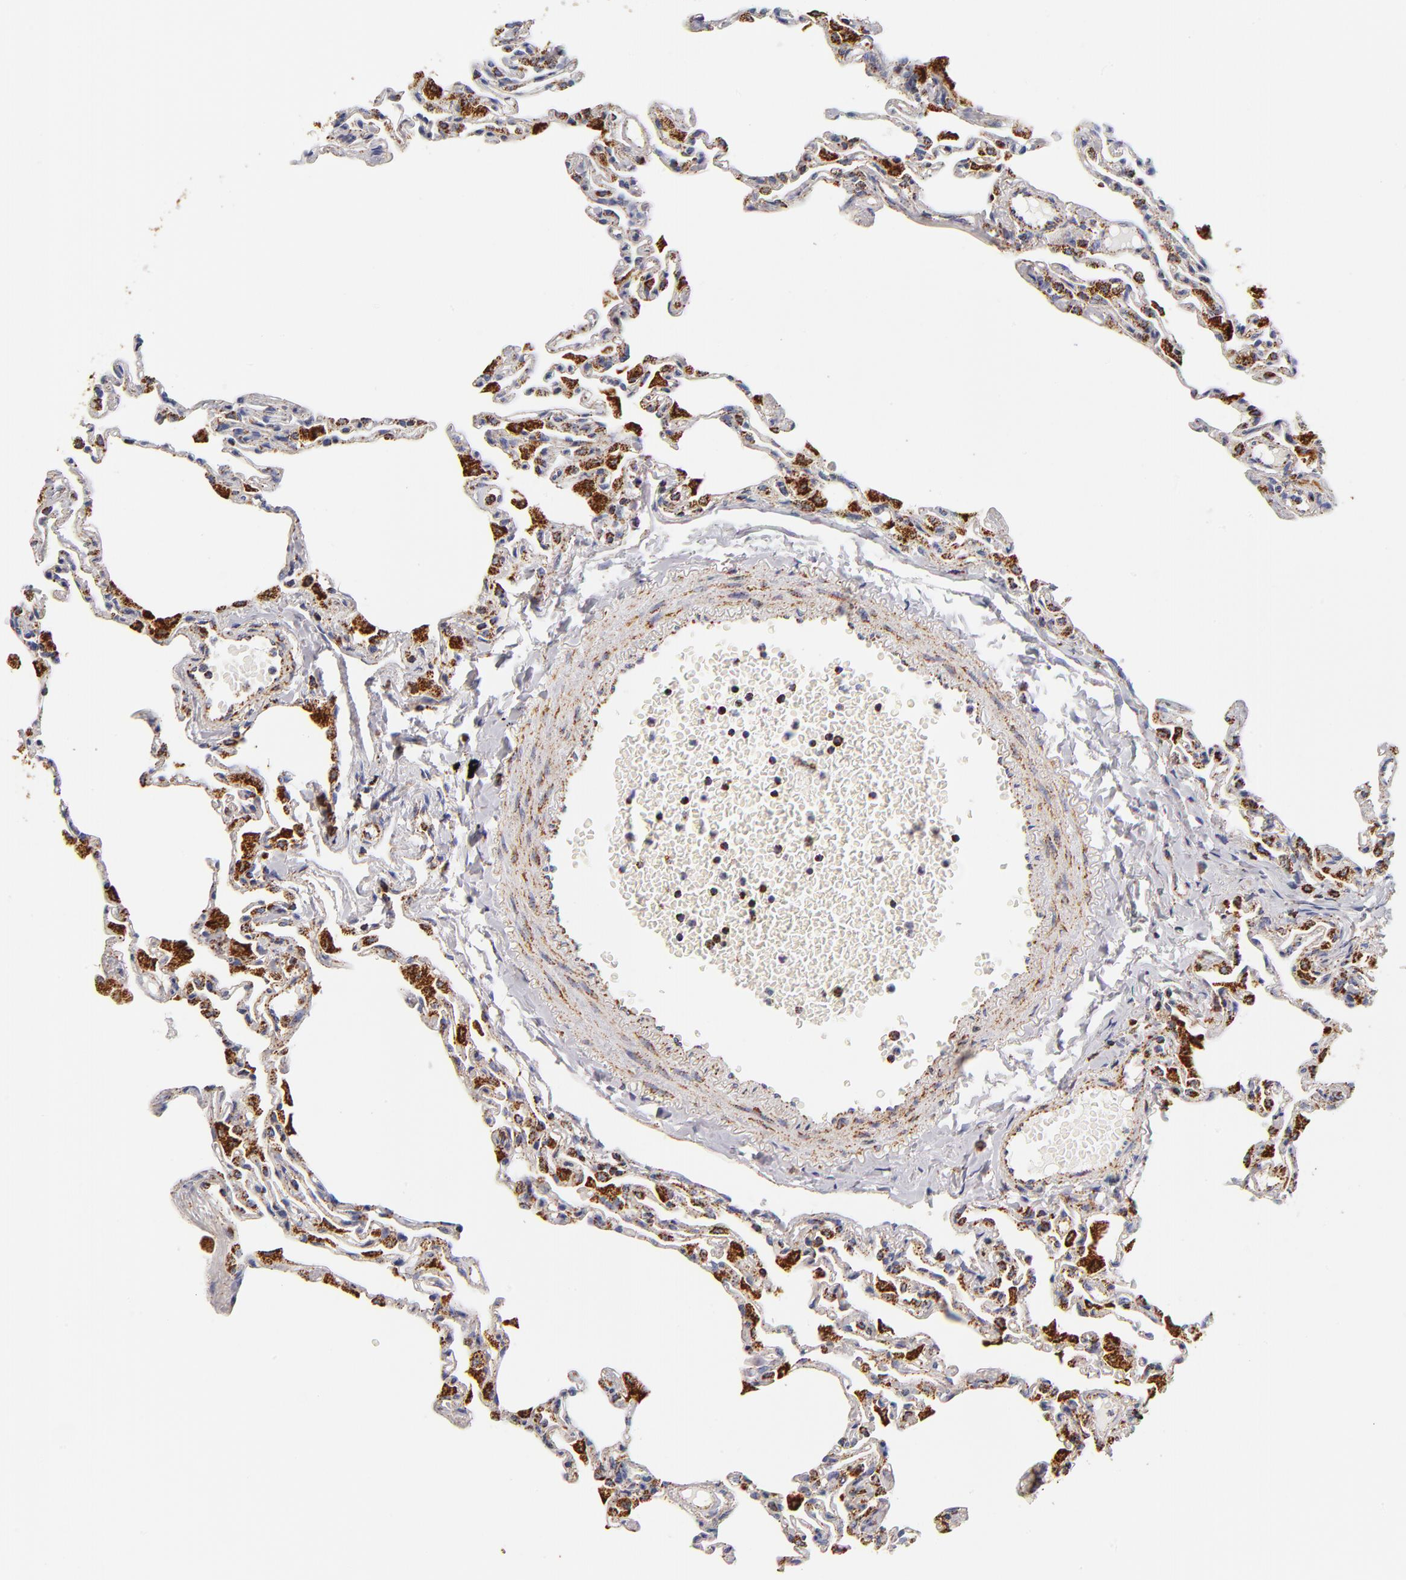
{"staining": {"intensity": "moderate", "quantity": "25%-75%", "location": "cytoplasmic/membranous"}, "tissue": "lung", "cell_type": "Alveolar cells", "image_type": "normal", "snomed": [{"axis": "morphology", "description": "Normal tissue, NOS"}, {"axis": "topography", "description": "Lung"}], "caption": "DAB (3,3'-diaminobenzidine) immunohistochemical staining of unremarkable lung reveals moderate cytoplasmic/membranous protein expression in about 25%-75% of alveolar cells. The staining is performed using DAB brown chromogen to label protein expression. The nuclei are counter-stained blue using hematoxylin.", "gene": "ECHS1", "patient": {"sex": "female", "age": 49}}